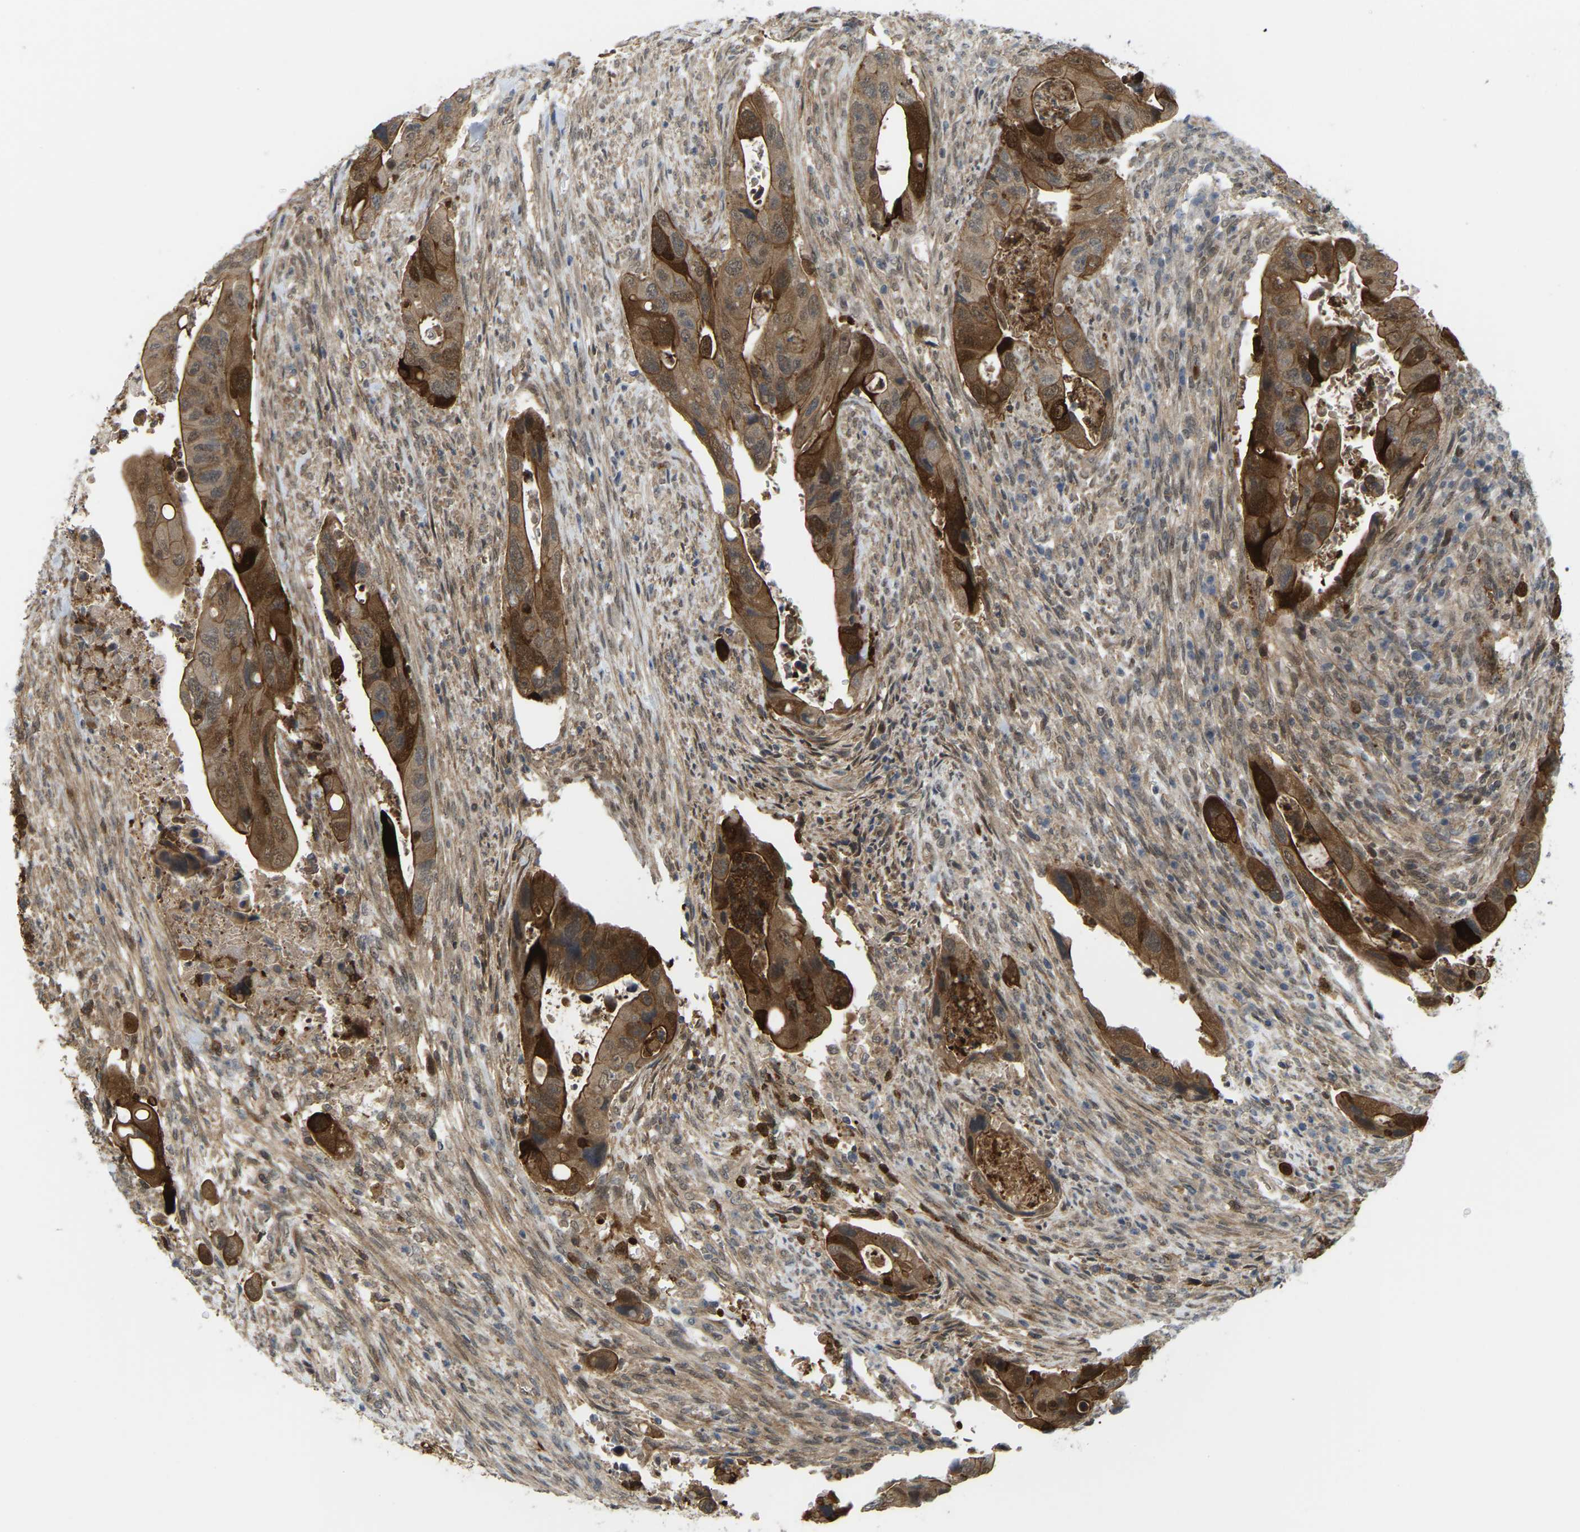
{"staining": {"intensity": "moderate", "quantity": ">75%", "location": "cytoplasmic/membranous"}, "tissue": "colorectal cancer", "cell_type": "Tumor cells", "image_type": "cancer", "snomed": [{"axis": "morphology", "description": "Adenocarcinoma, NOS"}, {"axis": "topography", "description": "Rectum"}], "caption": "A high-resolution image shows immunohistochemistry staining of colorectal cancer, which displays moderate cytoplasmic/membranous positivity in approximately >75% of tumor cells.", "gene": "SERPINB5", "patient": {"sex": "female", "age": 57}}